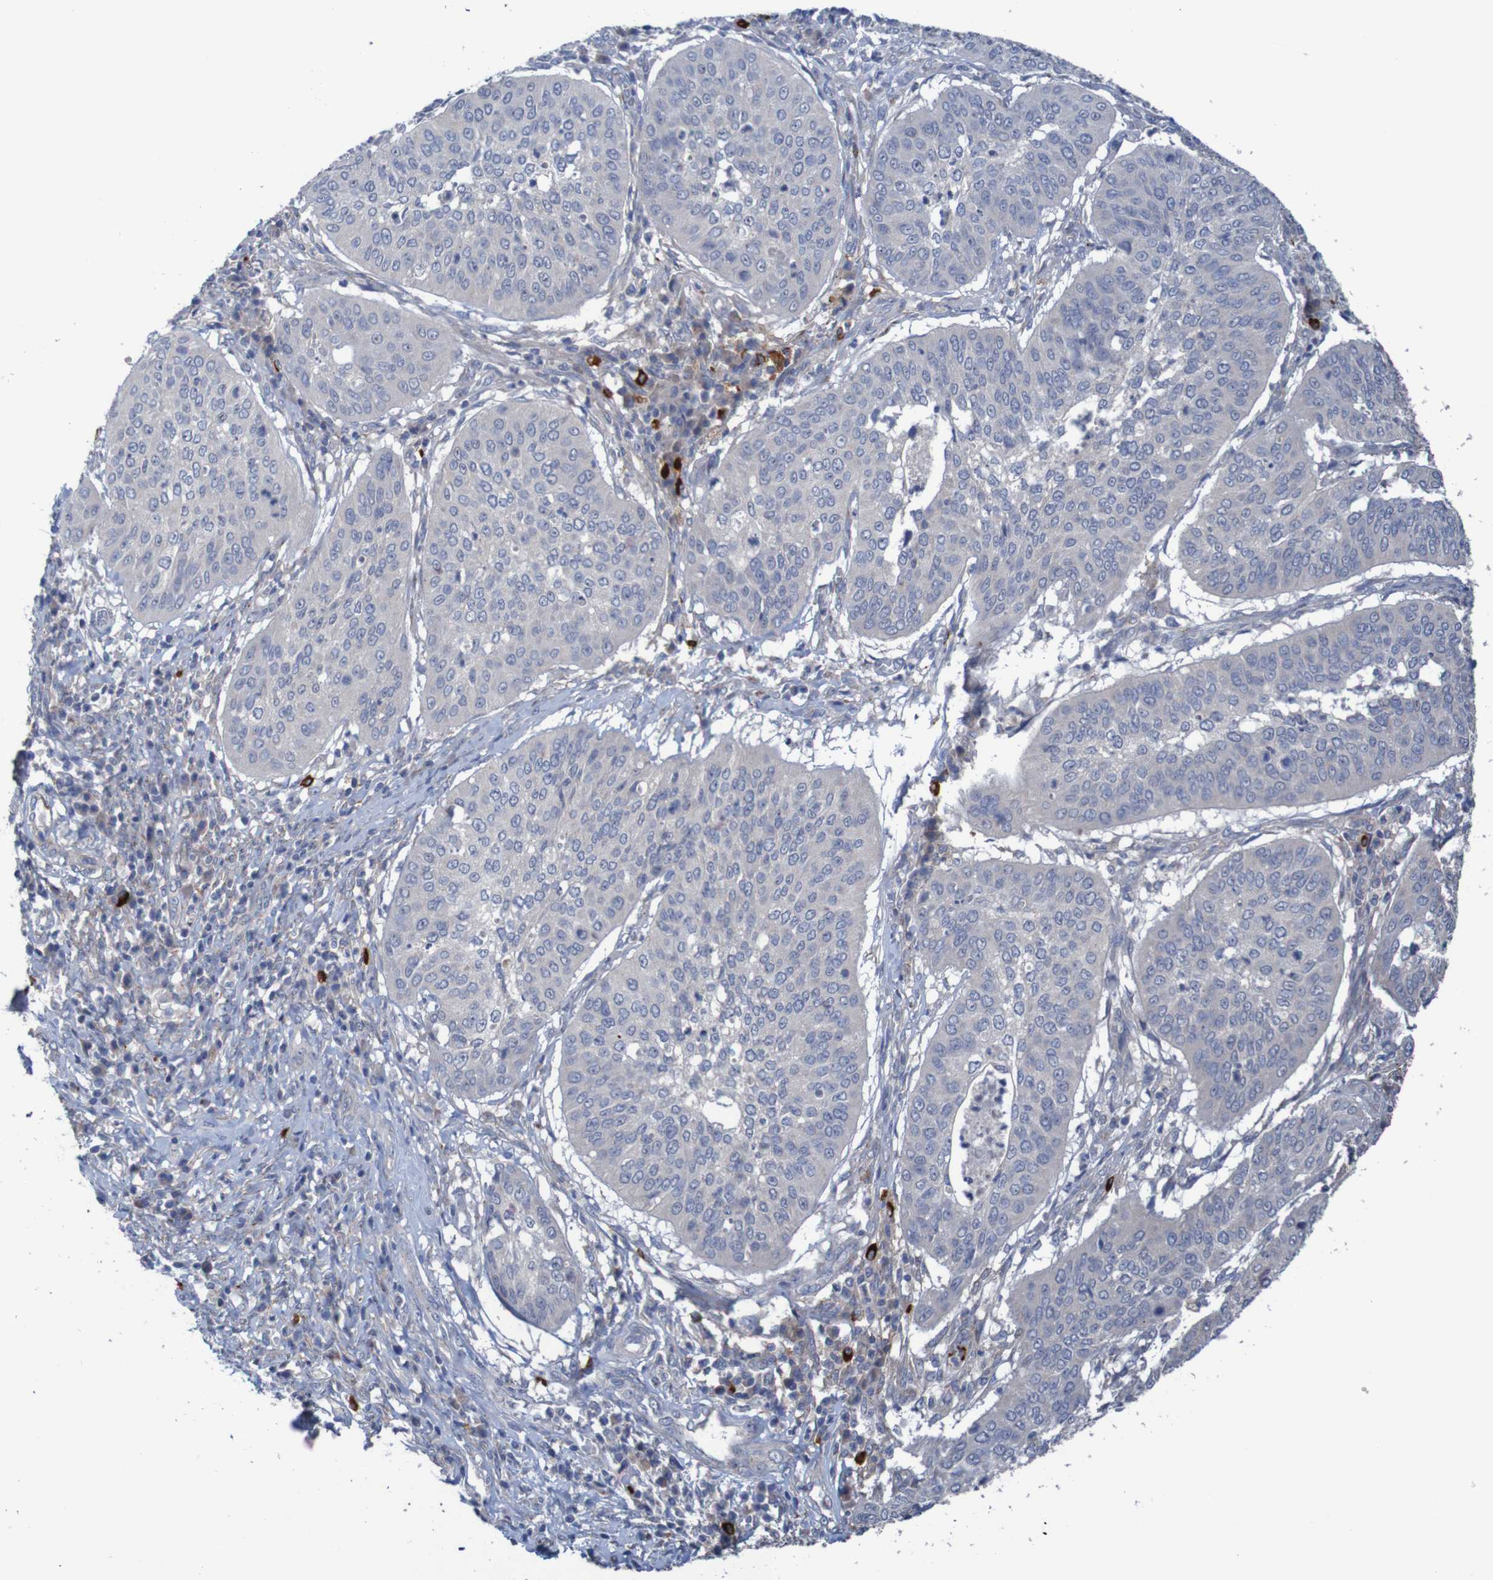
{"staining": {"intensity": "weak", "quantity": ">75%", "location": "cytoplasmic/membranous"}, "tissue": "cervical cancer", "cell_type": "Tumor cells", "image_type": "cancer", "snomed": [{"axis": "morphology", "description": "Normal tissue, NOS"}, {"axis": "morphology", "description": "Squamous cell carcinoma, NOS"}, {"axis": "topography", "description": "Cervix"}], "caption": "A micrograph of squamous cell carcinoma (cervical) stained for a protein displays weak cytoplasmic/membranous brown staining in tumor cells. (brown staining indicates protein expression, while blue staining denotes nuclei).", "gene": "ANGPT4", "patient": {"sex": "female", "age": 39}}